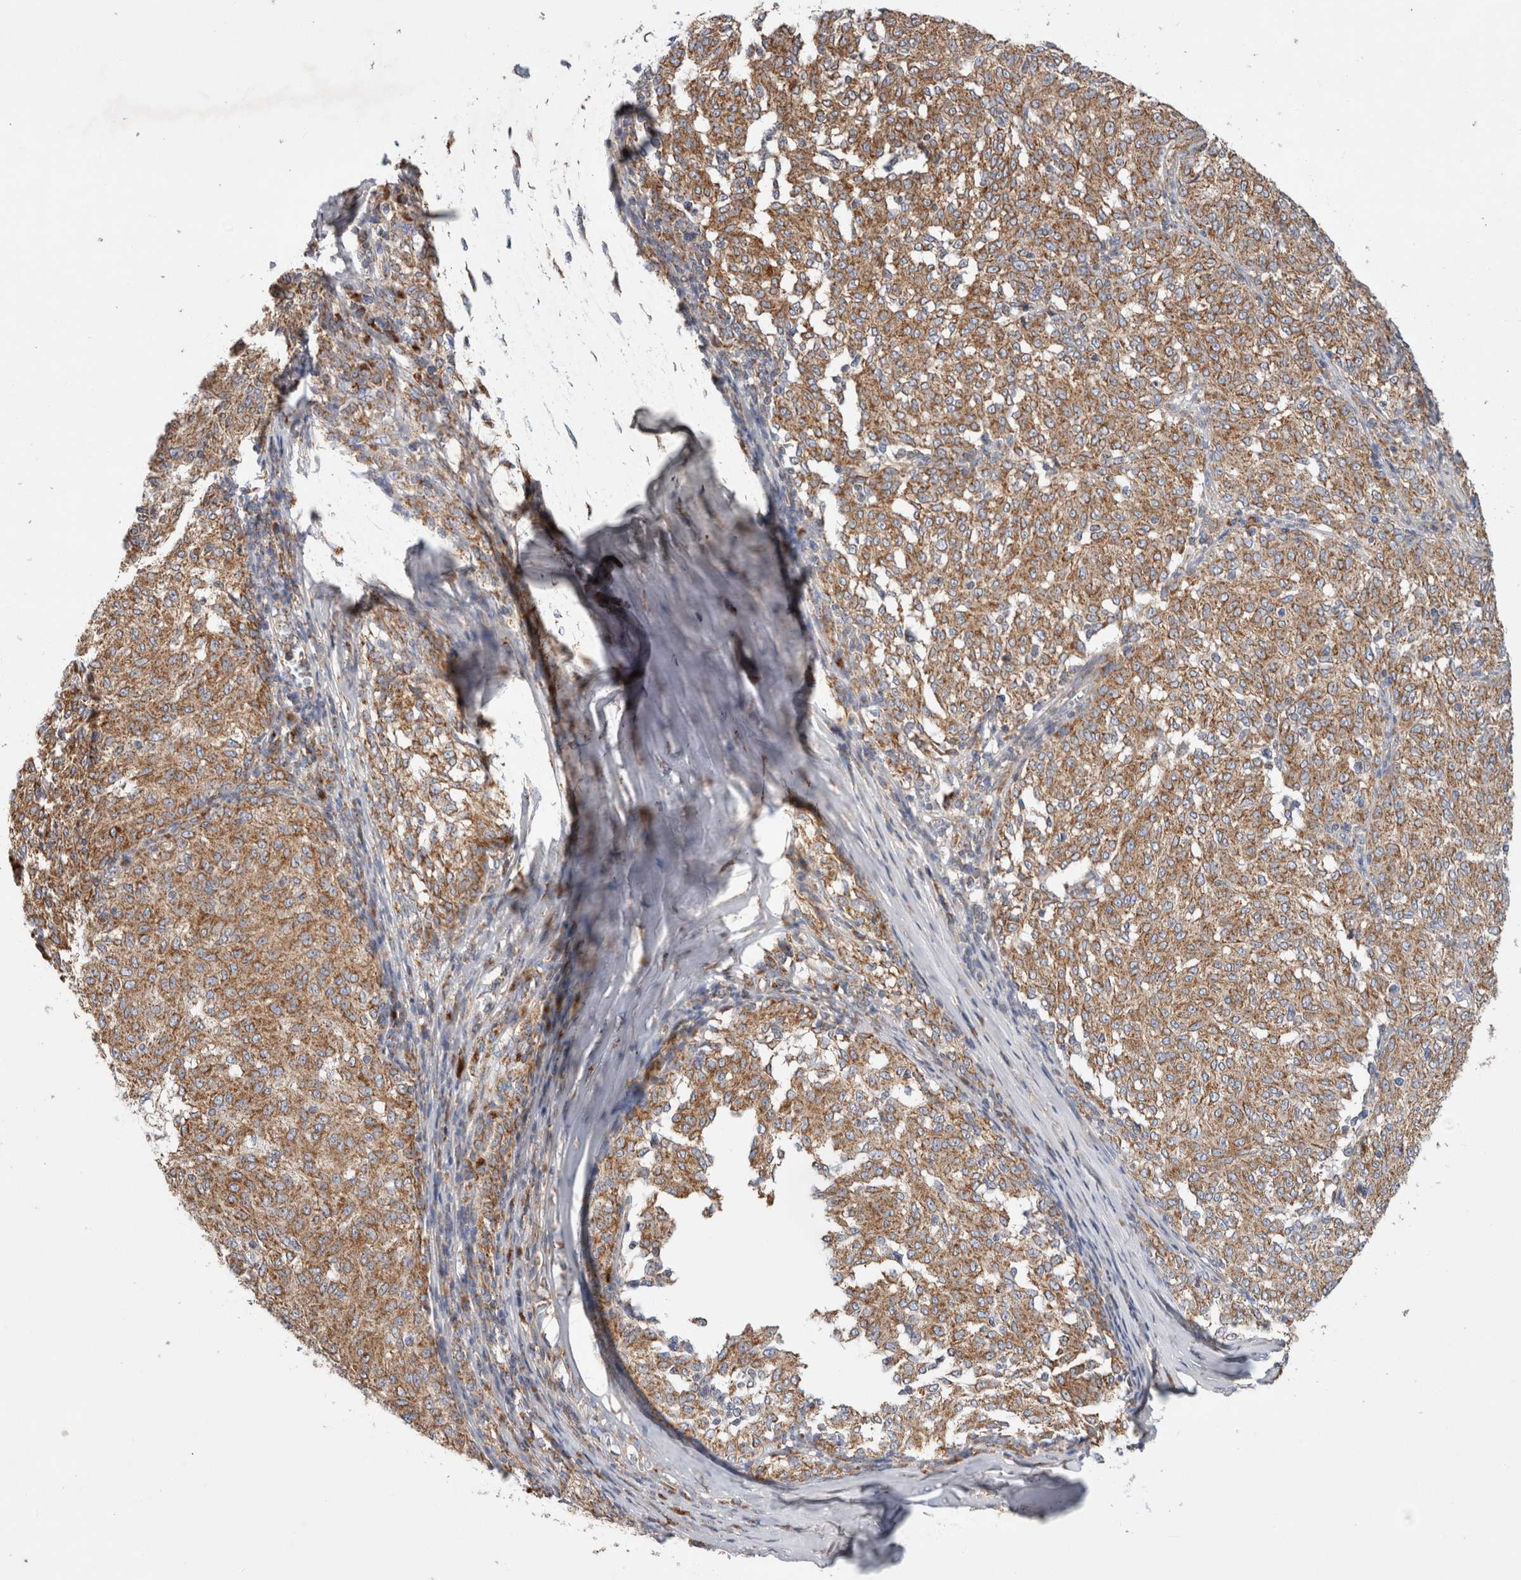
{"staining": {"intensity": "moderate", "quantity": ">75%", "location": "cytoplasmic/membranous"}, "tissue": "melanoma", "cell_type": "Tumor cells", "image_type": "cancer", "snomed": [{"axis": "morphology", "description": "Malignant melanoma, NOS"}, {"axis": "topography", "description": "Skin"}], "caption": "Moderate cytoplasmic/membranous staining is appreciated in about >75% of tumor cells in melanoma. (DAB (3,3'-diaminobenzidine) IHC, brown staining for protein, blue staining for nuclei).", "gene": "IARS2", "patient": {"sex": "female", "age": 72}}